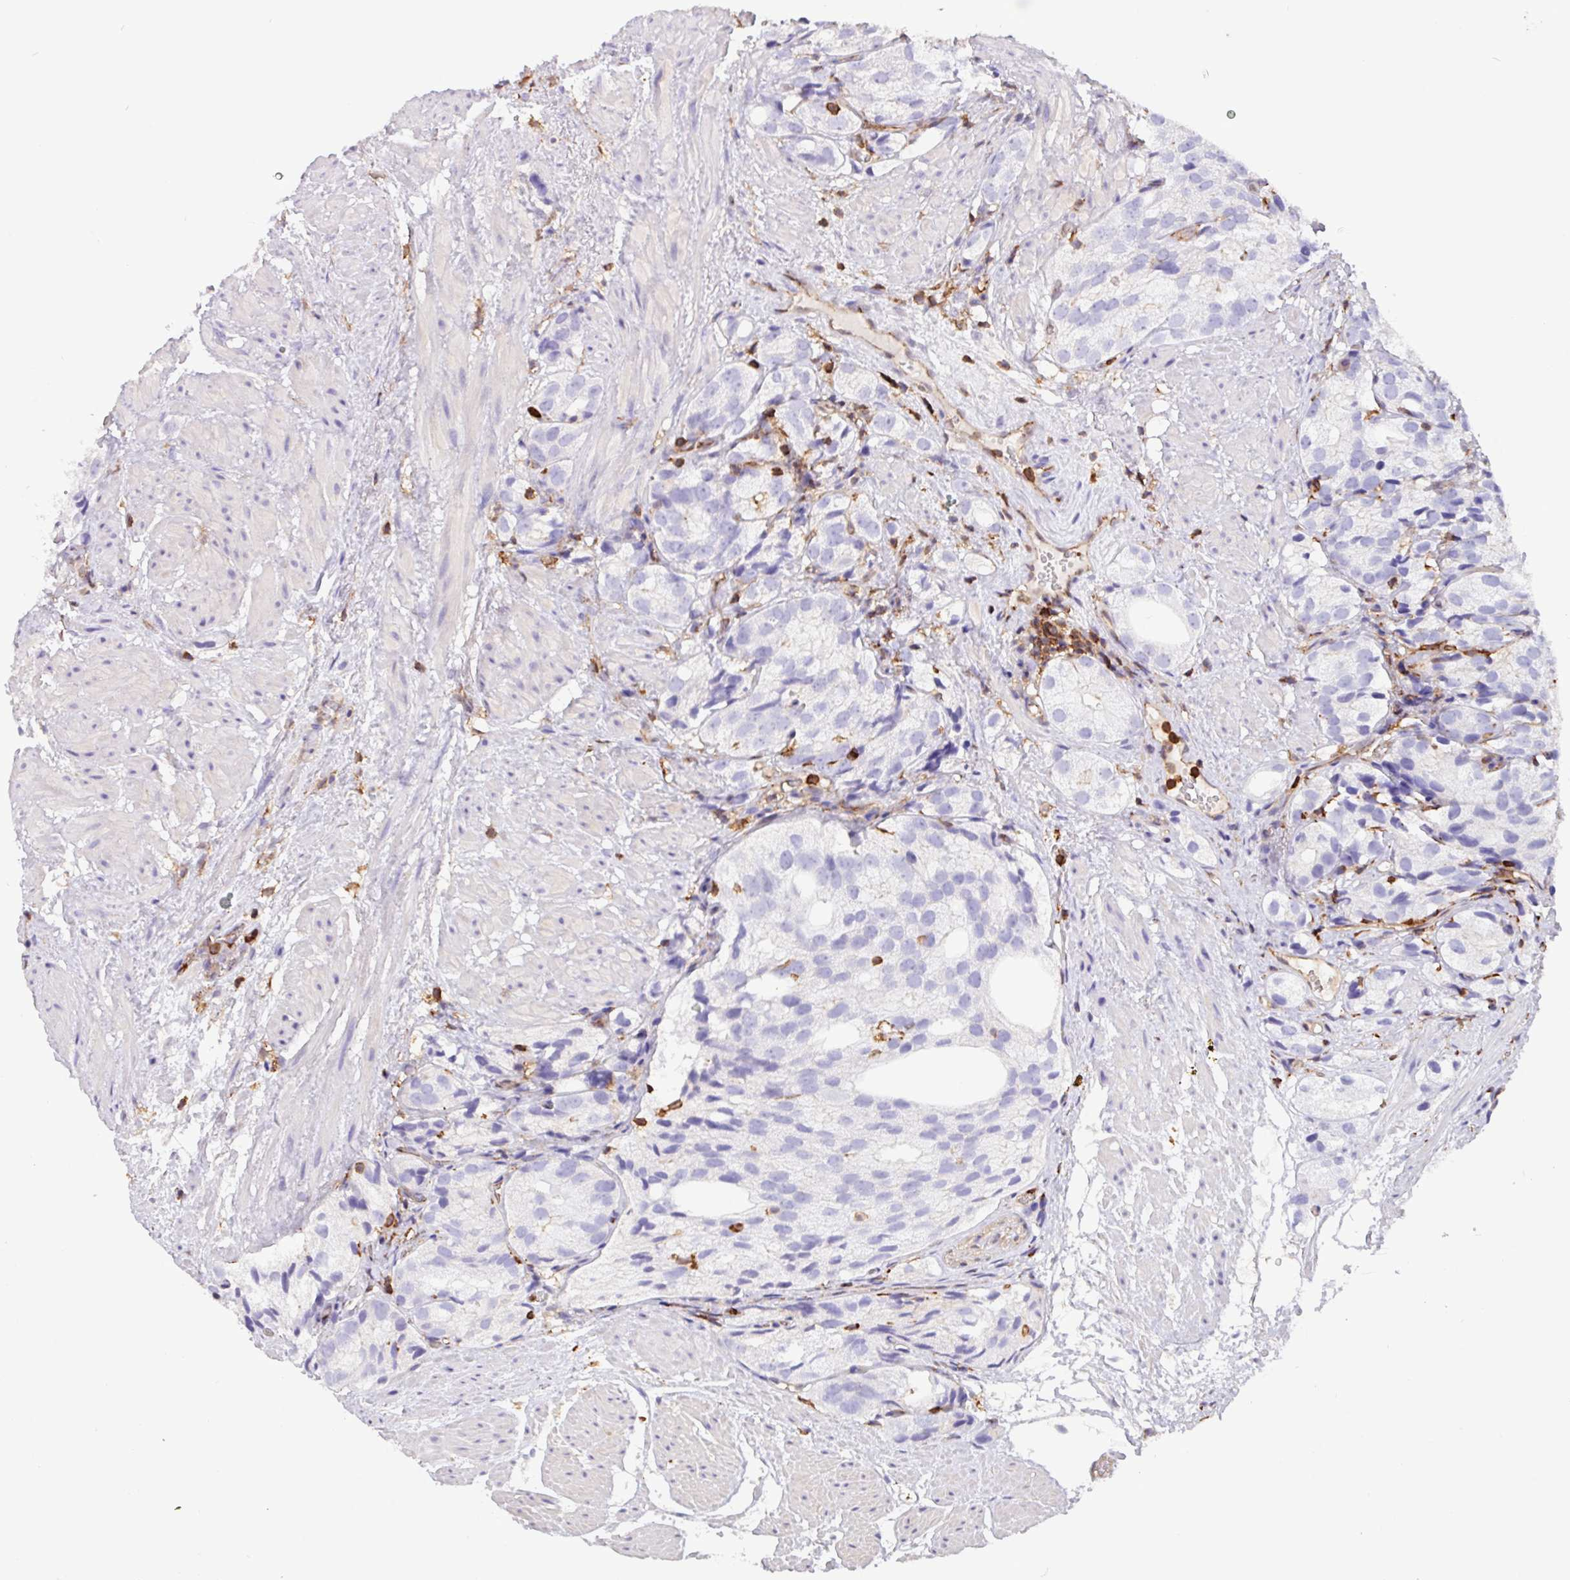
{"staining": {"intensity": "negative", "quantity": "none", "location": "none"}, "tissue": "prostate cancer", "cell_type": "Tumor cells", "image_type": "cancer", "snomed": [{"axis": "morphology", "description": "Adenocarcinoma, High grade"}, {"axis": "topography", "description": "Prostate"}], "caption": "The immunohistochemistry micrograph has no significant expression in tumor cells of prostate high-grade adenocarcinoma tissue.", "gene": "PPP1R18", "patient": {"sex": "male", "age": 82}}